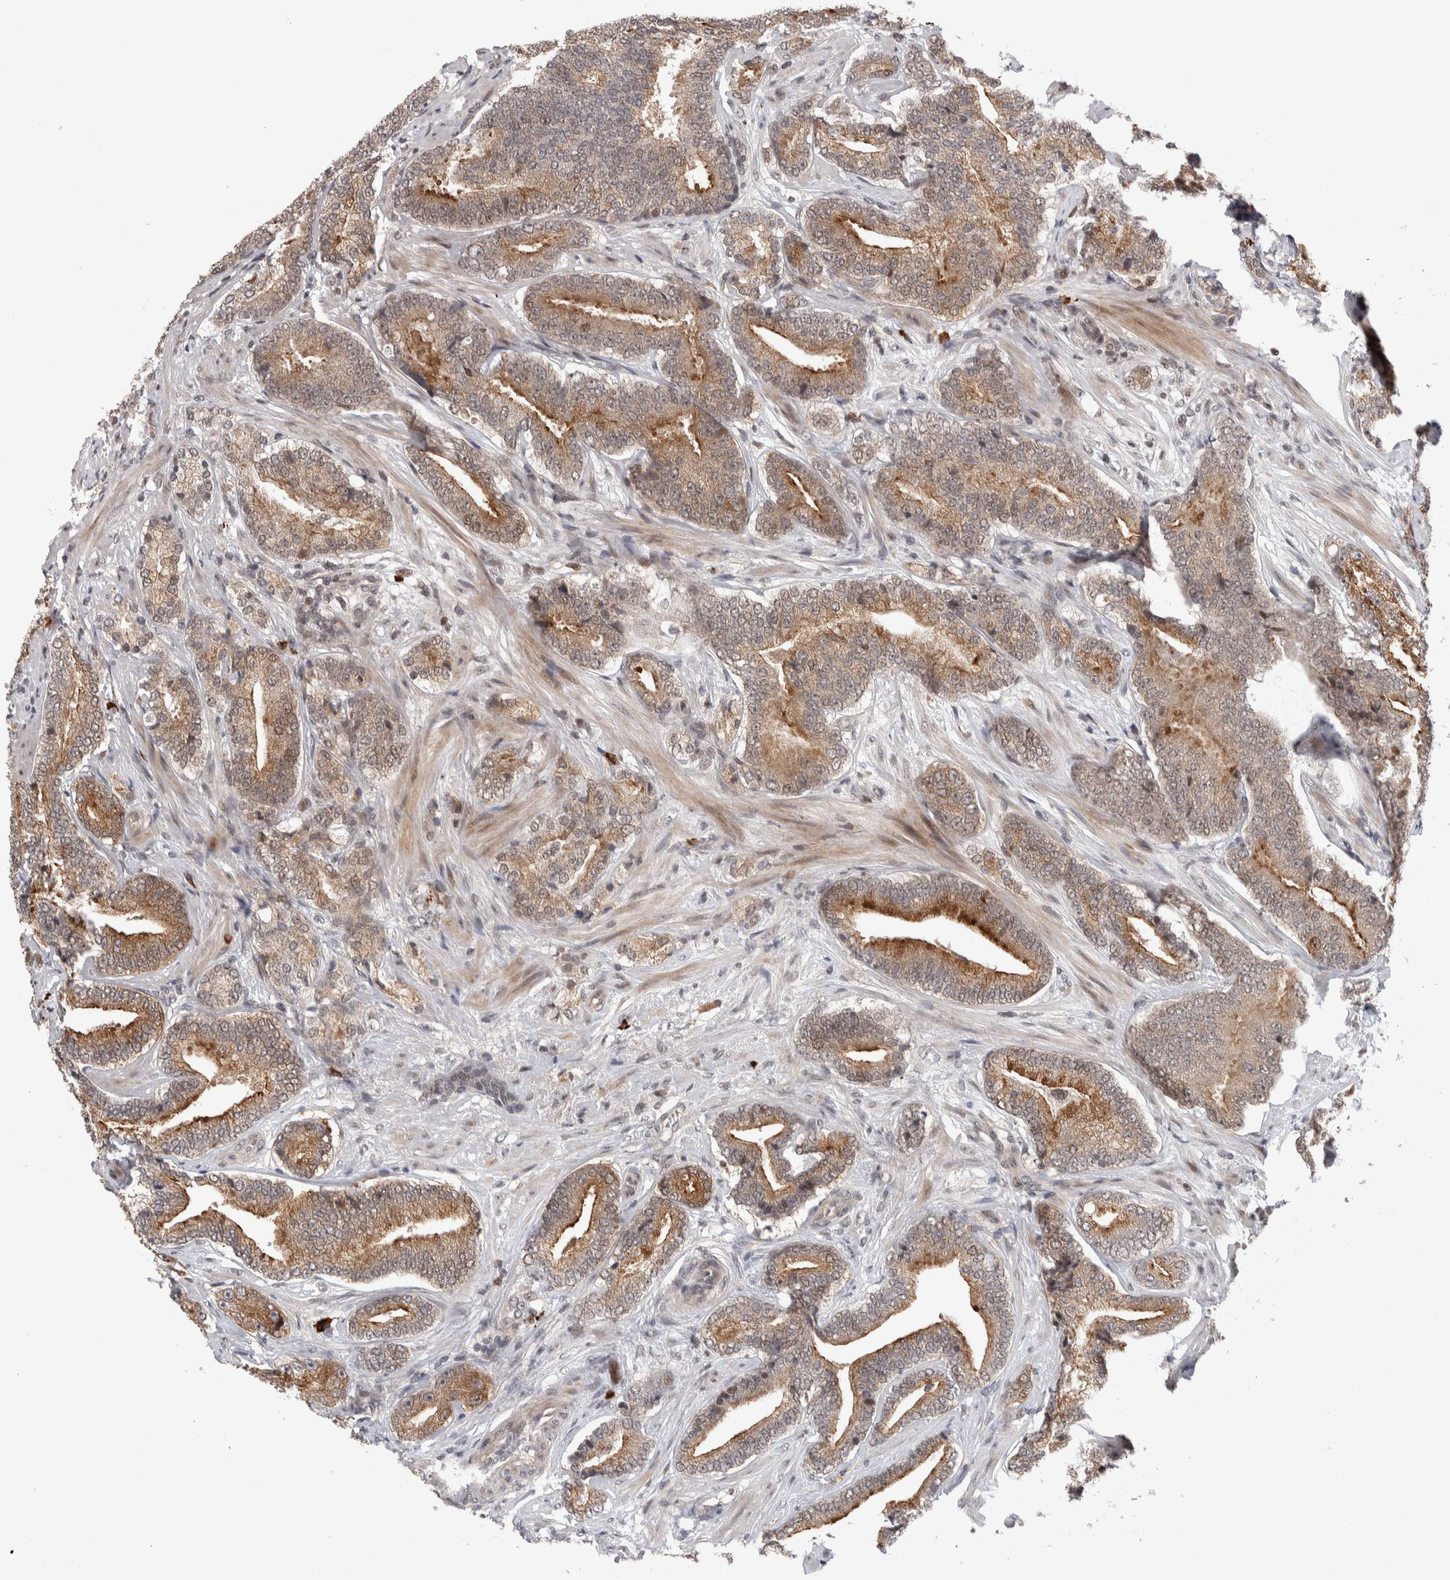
{"staining": {"intensity": "moderate", "quantity": ">75%", "location": "cytoplasmic/membranous"}, "tissue": "prostate cancer", "cell_type": "Tumor cells", "image_type": "cancer", "snomed": [{"axis": "morphology", "description": "Adenocarcinoma, High grade"}, {"axis": "topography", "description": "Prostate"}], "caption": "Tumor cells demonstrate moderate cytoplasmic/membranous expression in approximately >75% of cells in prostate high-grade adenocarcinoma. Immunohistochemistry (ihc) stains the protein in brown and the nuclei are stained blue.", "gene": "ZNF592", "patient": {"sex": "male", "age": 55}}